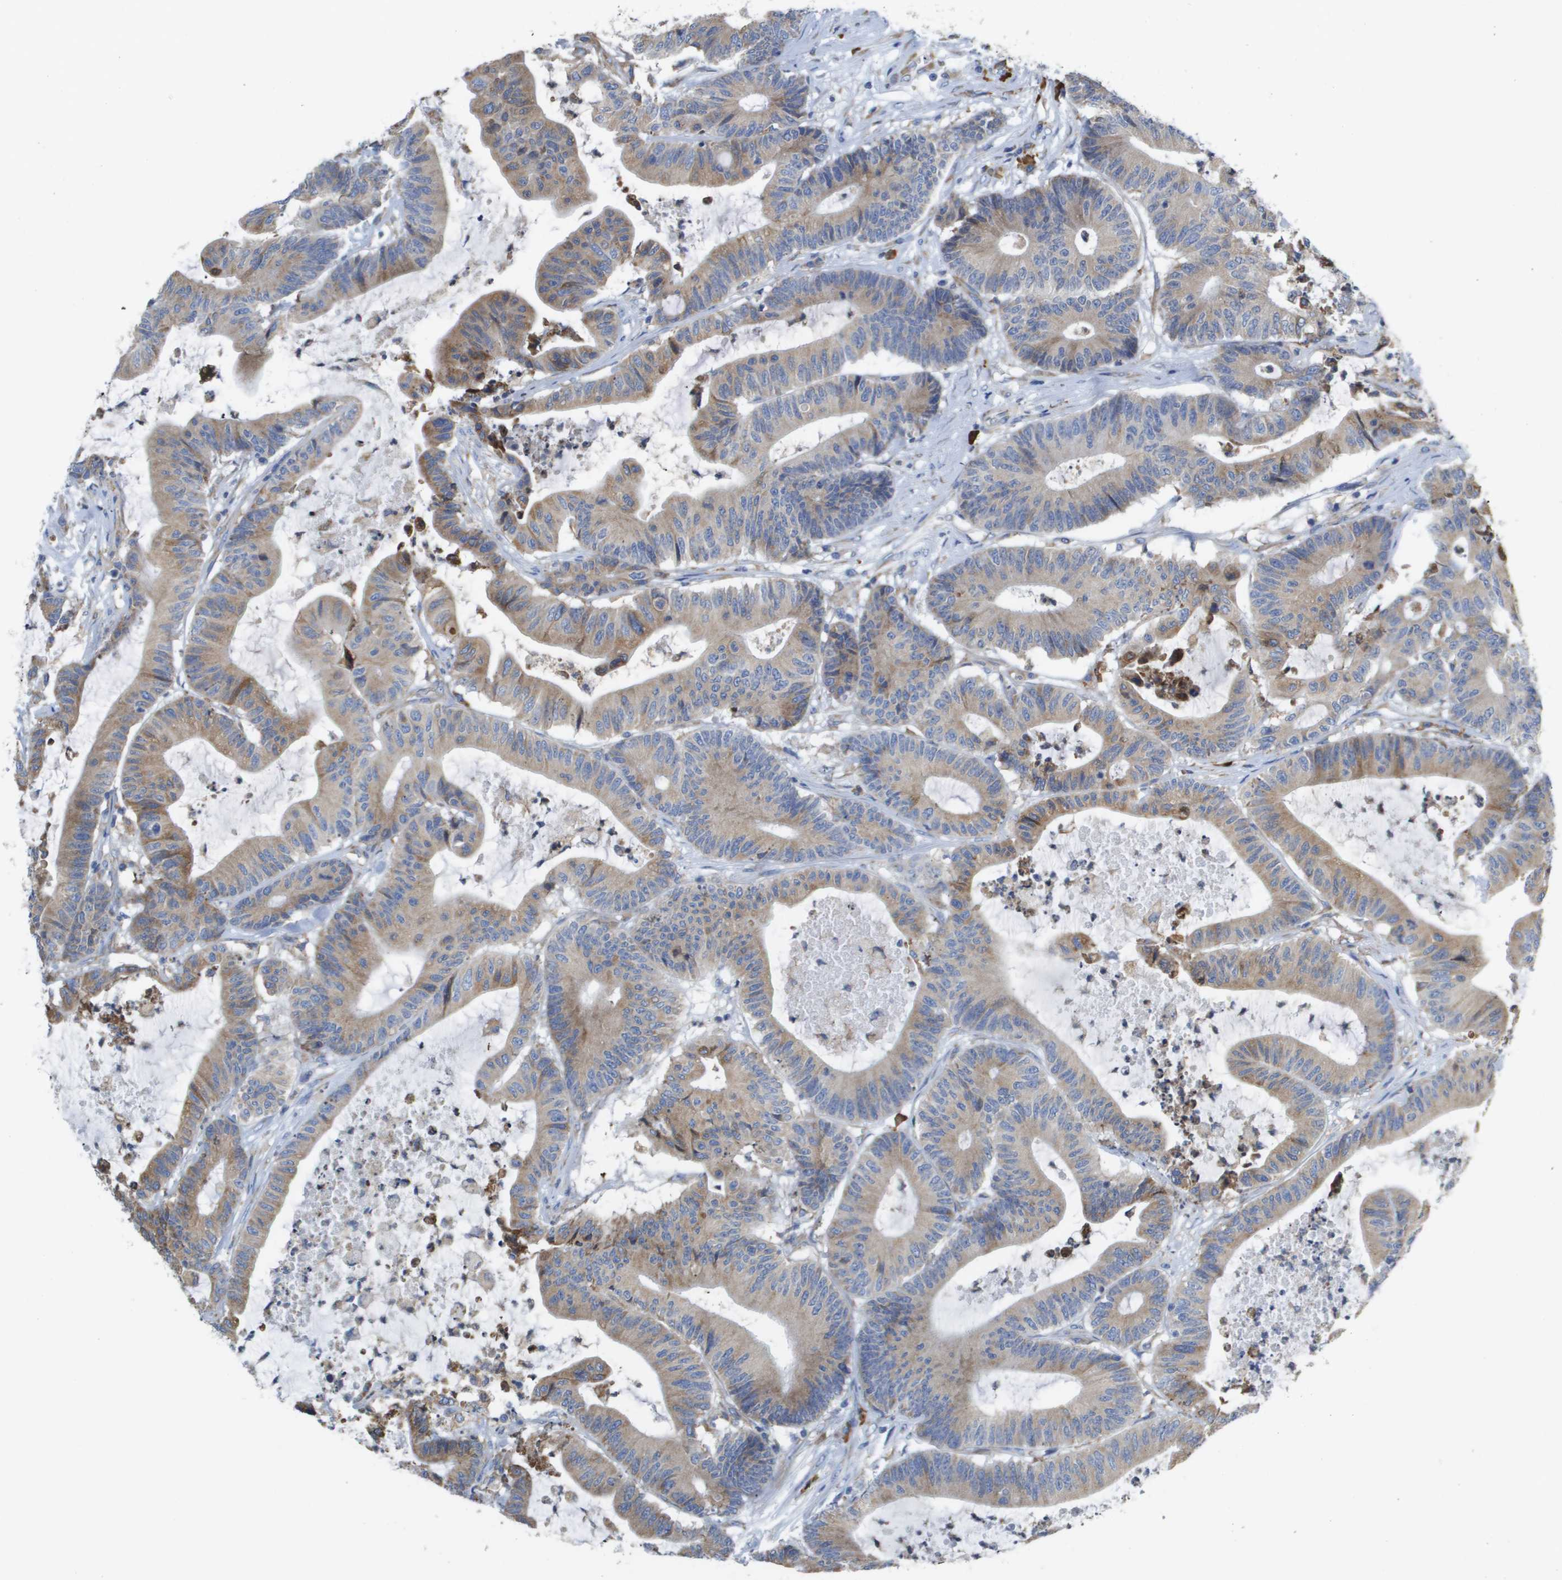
{"staining": {"intensity": "moderate", "quantity": ">75%", "location": "cytoplasmic/membranous"}, "tissue": "colorectal cancer", "cell_type": "Tumor cells", "image_type": "cancer", "snomed": [{"axis": "morphology", "description": "Adenocarcinoma, NOS"}, {"axis": "topography", "description": "Colon"}], "caption": "An IHC histopathology image of neoplastic tissue is shown. Protein staining in brown labels moderate cytoplasmic/membranous positivity in colorectal cancer within tumor cells.", "gene": "SDR42E1", "patient": {"sex": "female", "age": 84}}